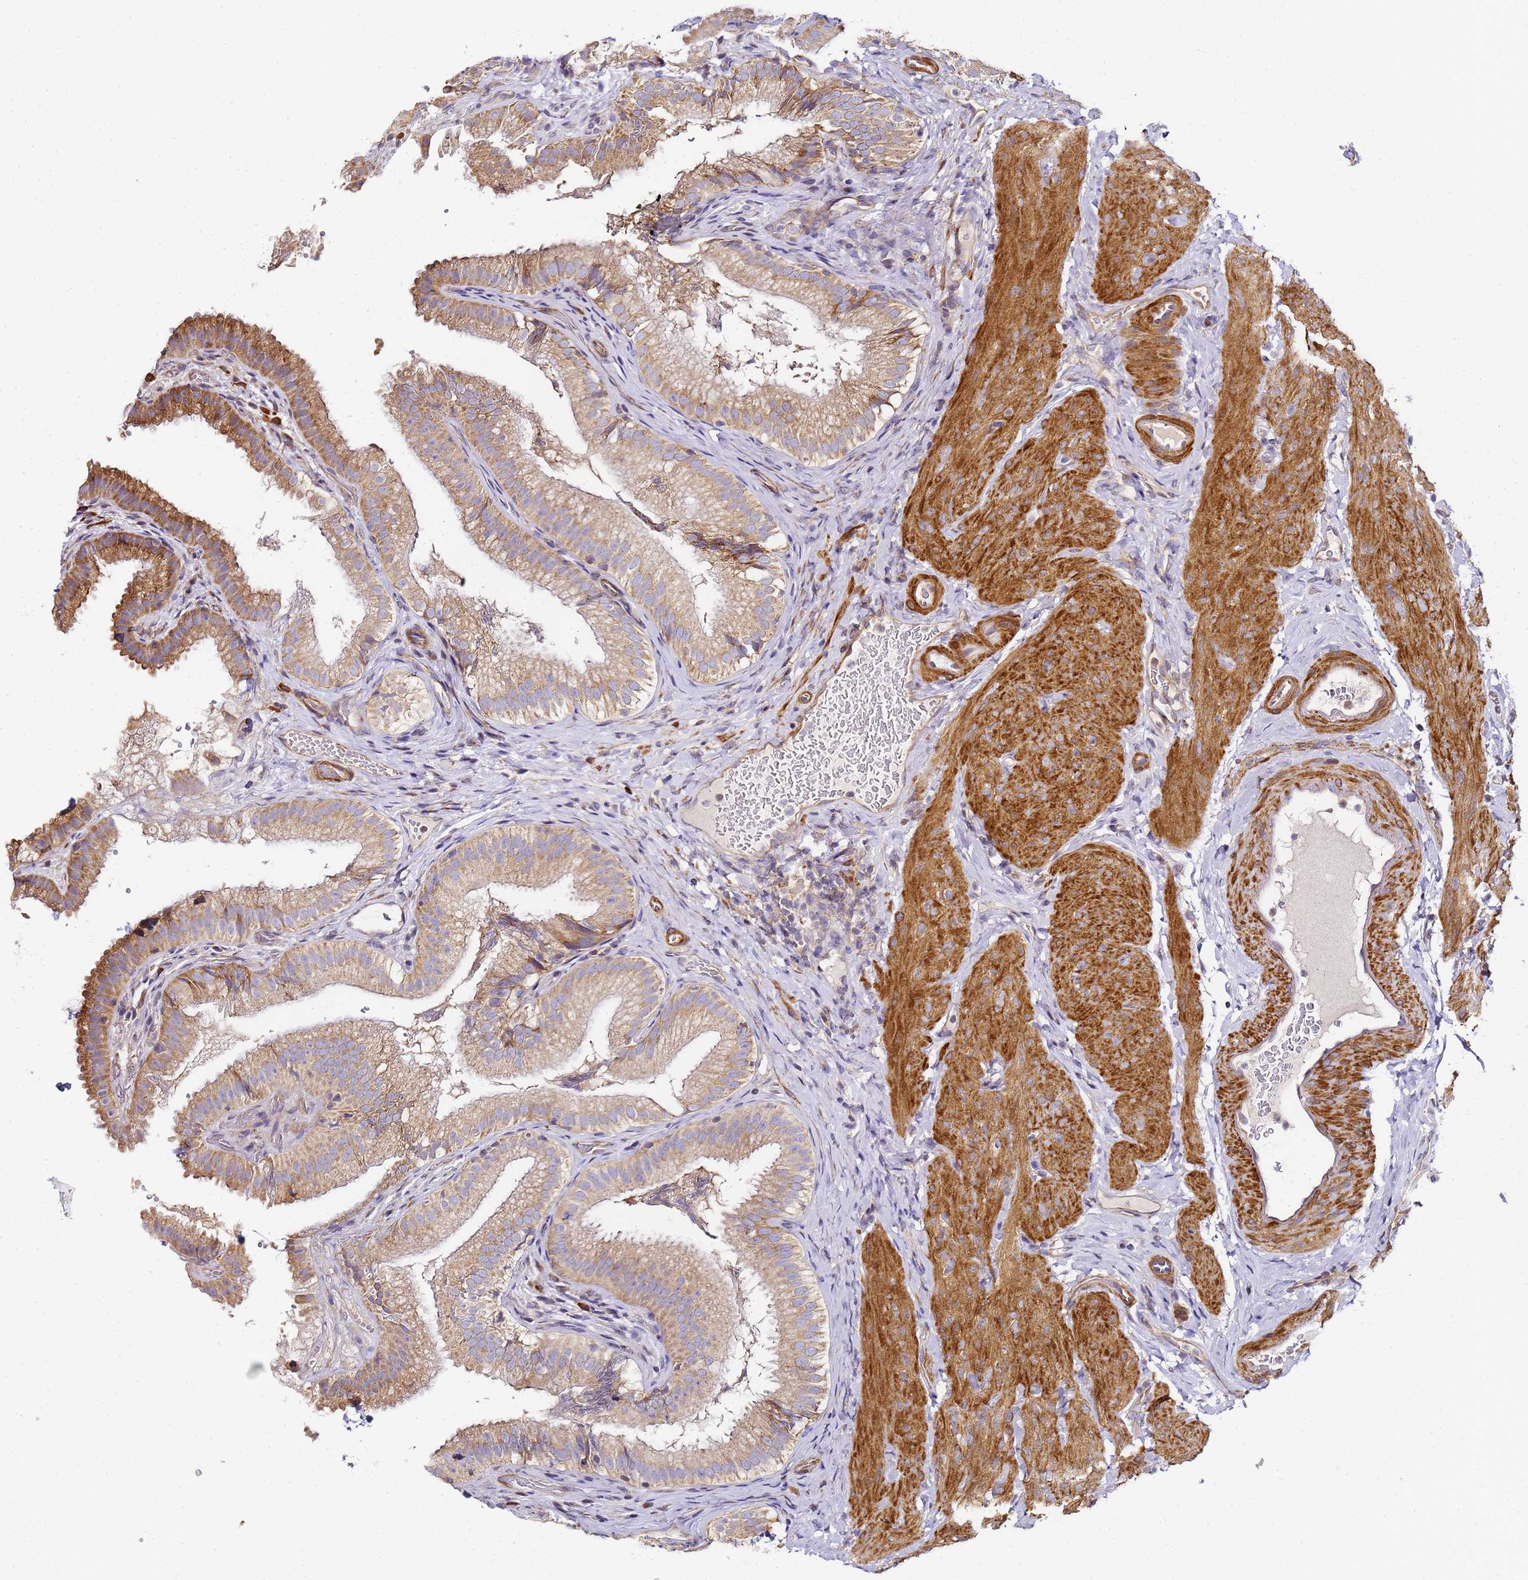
{"staining": {"intensity": "moderate", "quantity": ">75%", "location": "cytoplasmic/membranous"}, "tissue": "gallbladder", "cell_type": "Glandular cells", "image_type": "normal", "snomed": [{"axis": "morphology", "description": "Normal tissue, NOS"}, {"axis": "topography", "description": "Gallbladder"}], "caption": "Gallbladder stained with immunohistochemistry (IHC) exhibits moderate cytoplasmic/membranous positivity in about >75% of glandular cells. (DAB (3,3'-diaminobenzidine) IHC with brightfield microscopy, high magnification).", "gene": "RPL13A", "patient": {"sex": "female", "age": 30}}